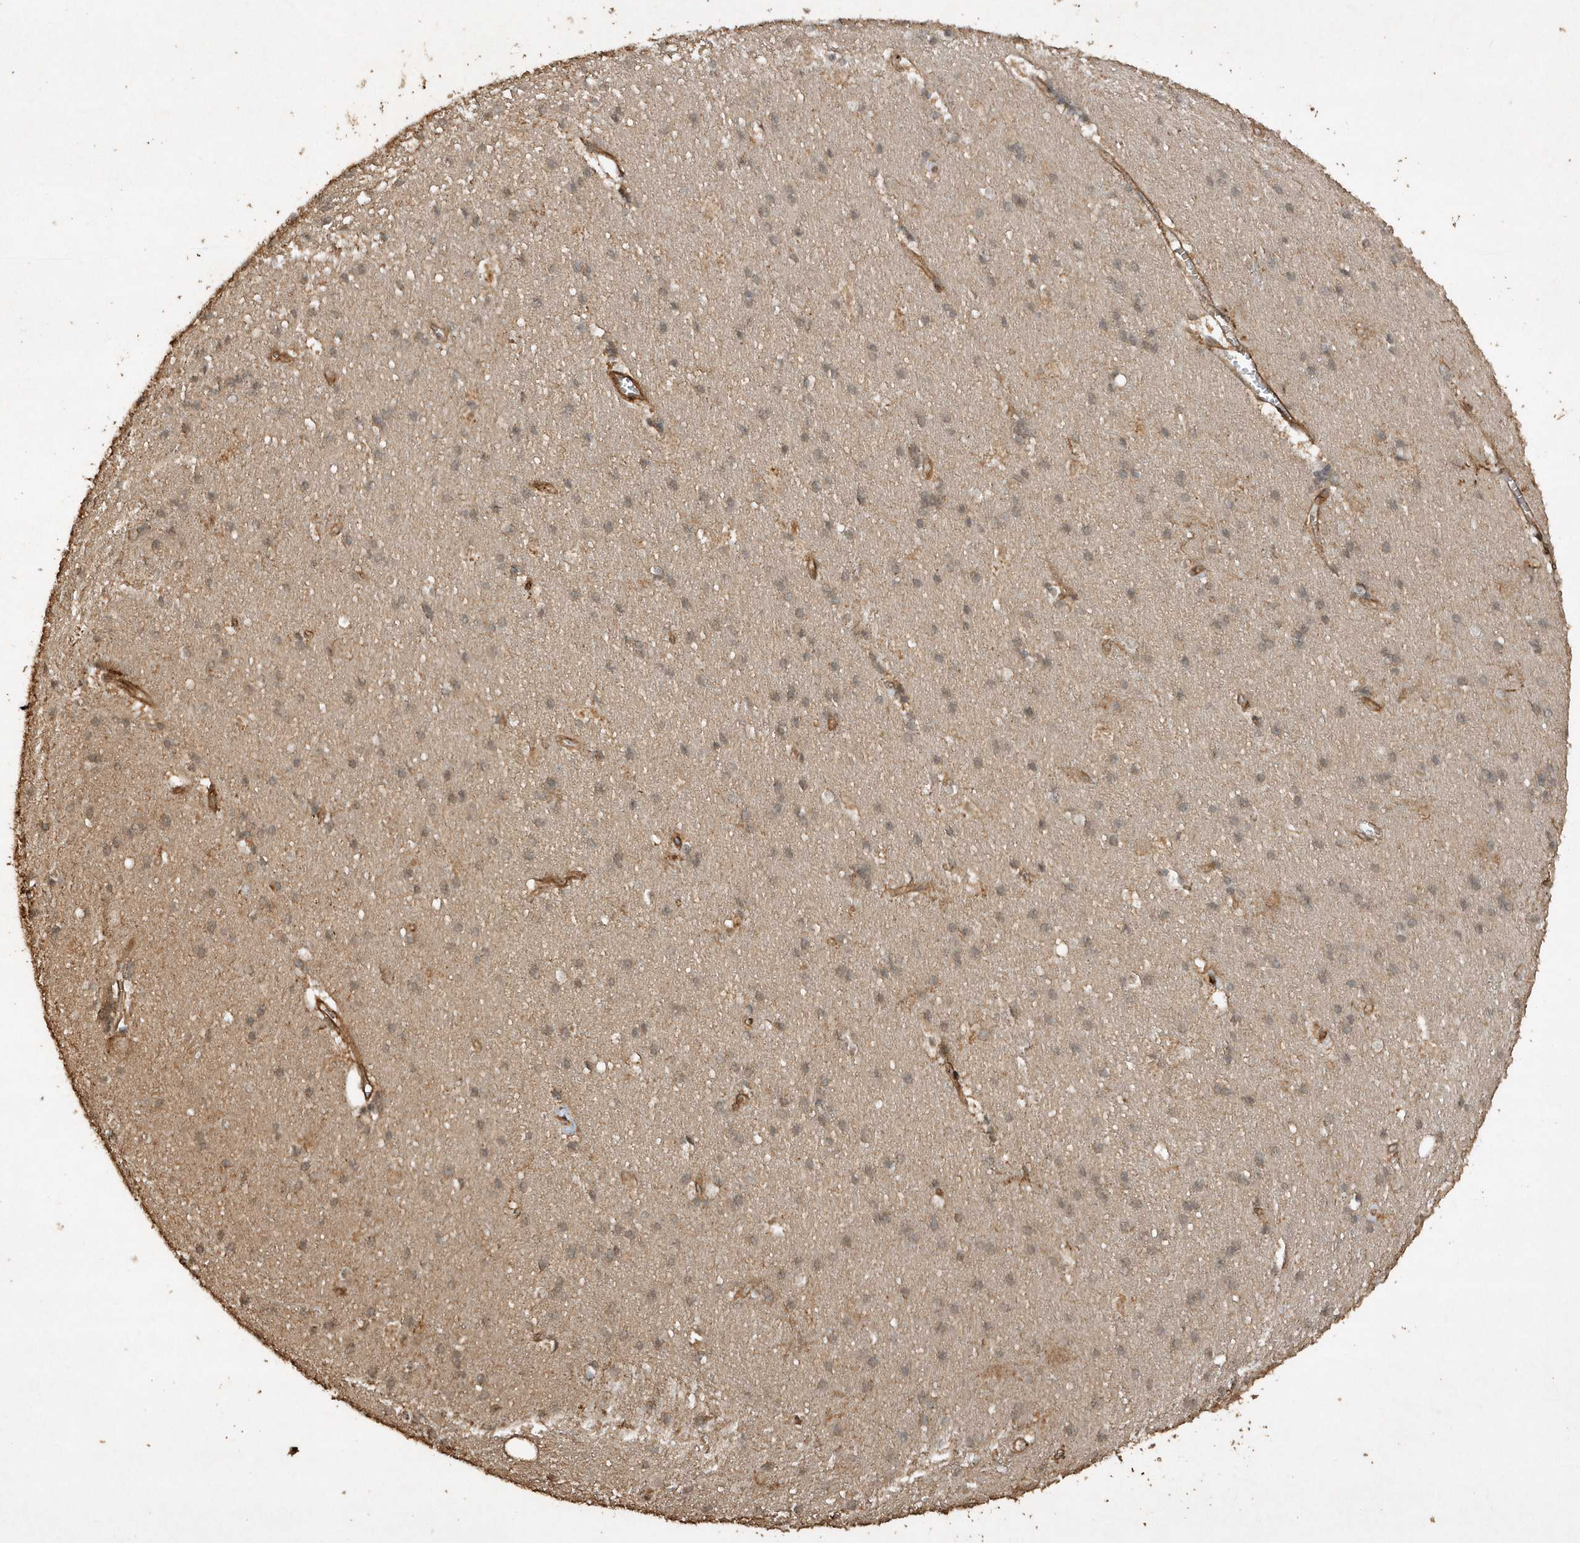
{"staining": {"intensity": "strong", "quantity": ">75%", "location": "cytoplasmic/membranous"}, "tissue": "cerebral cortex", "cell_type": "Endothelial cells", "image_type": "normal", "snomed": [{"axis": "morphology", "description": "Normal tissue, NOS"}, {"axis": "topography", "description": "Cerebral cortex"}], "caption": "Brown immunohistochemical staining in unremarkable cerebral cortex displays strong cytoplasmic/membranous expression in about >75% of endothelial cells.", "gene": "AVPI1", "patient": {"sex": "male", "age": 54}}